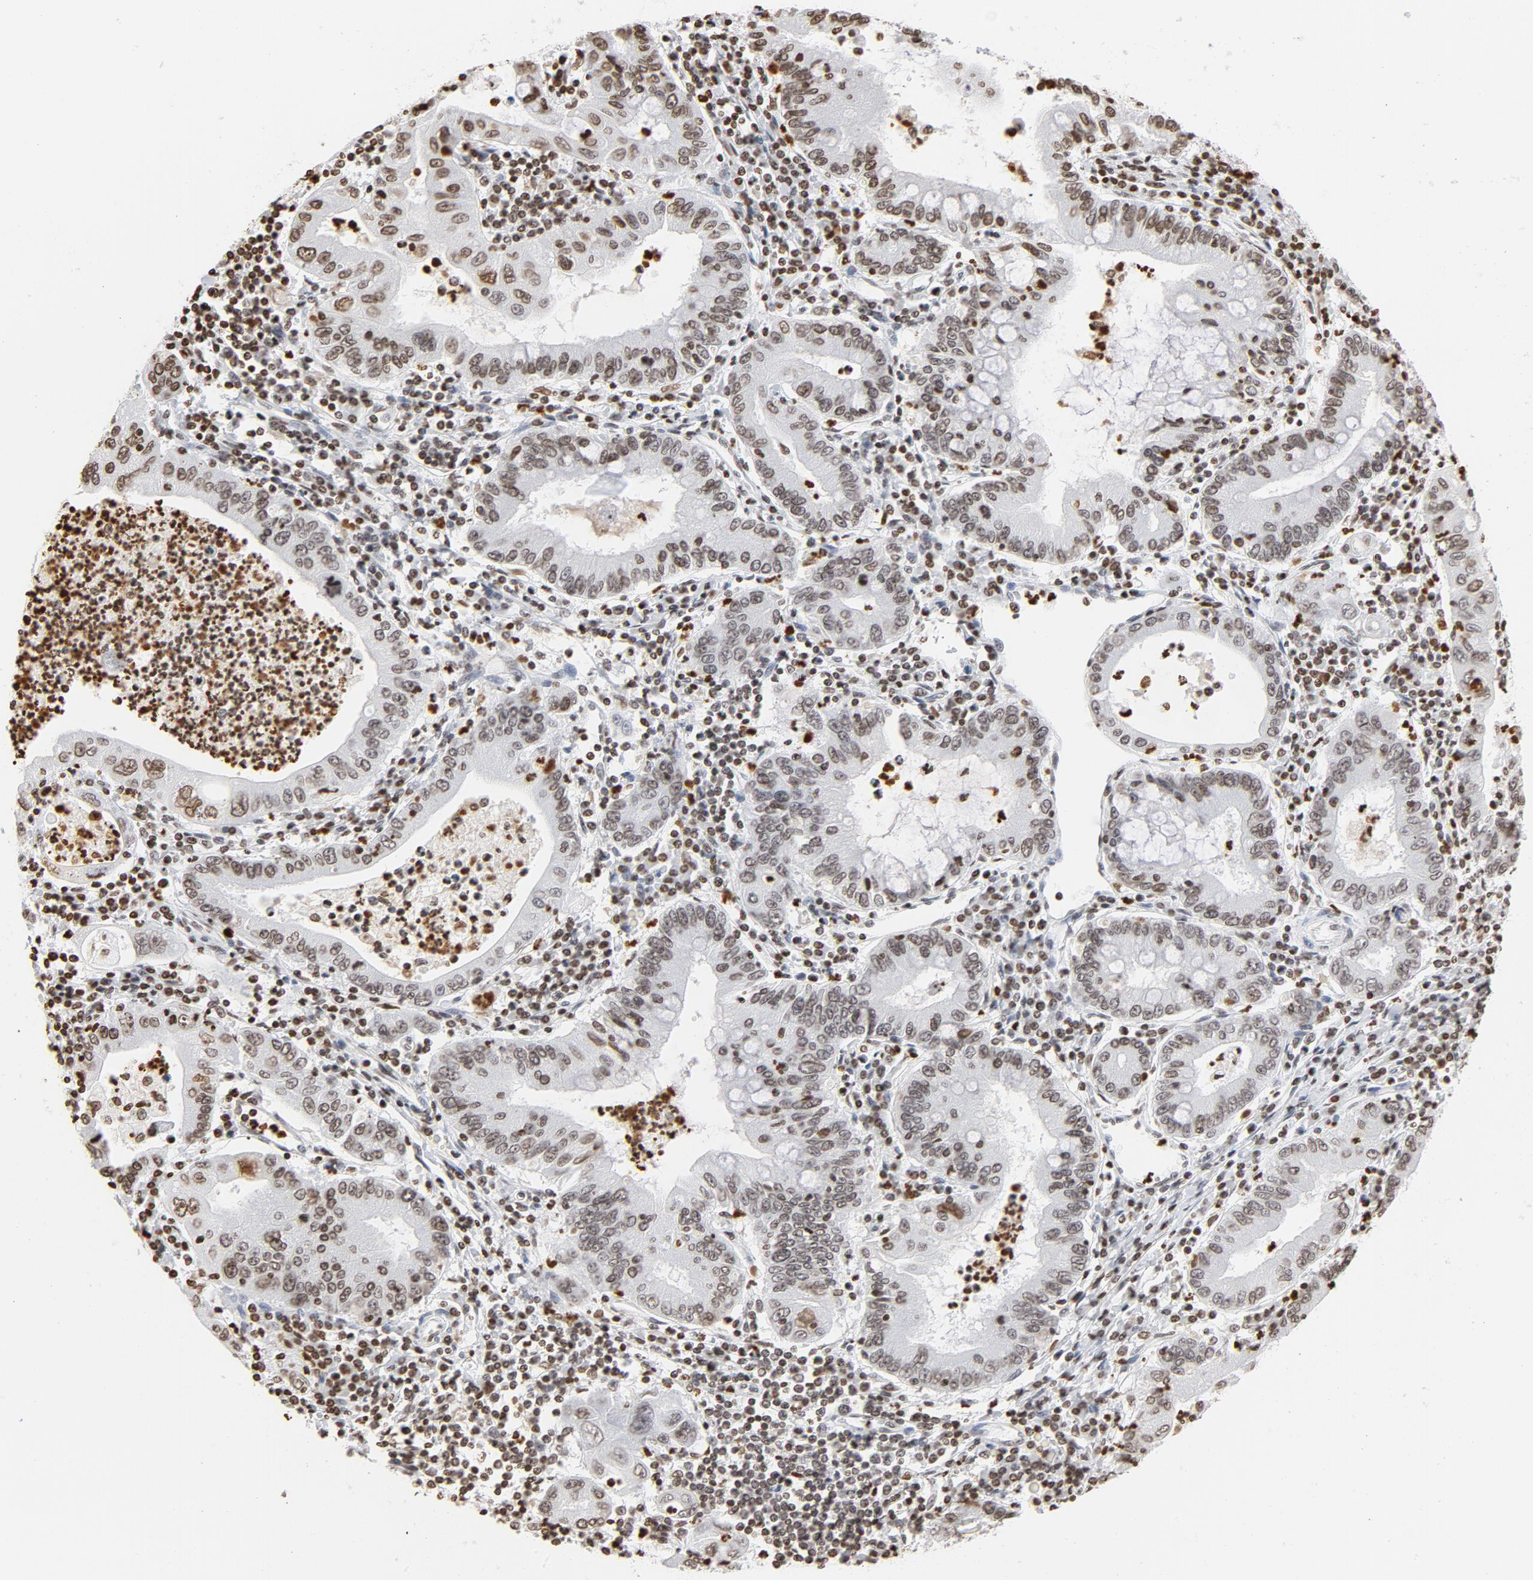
{"staining": {"intensity": "weak", "quantity": ">75%", "location": "nuclear"}, "tissue": "stomach cancer", "cell_type": "Tumor cells", "image_type": "cancer", "snomed": [{"axis": "morphology", "description": "Normal tissue, NOS"}, {"axis": "morphology", "description": "Adenocarcinoma, NOS"}, {"axis": "topography", "description": "Esophagus"}, {"axis": "topography", "description": "Stomach, upper"}, {"axis": "topography", "description": "Peripheral nerve tissue"}], "caption": "Immunohistochemistry image of neoplastic tissue: human stomach adenocarcinoma stained using immunohistochemistry (IHC) reveals low levels of weak protein expression localized specifically in the nuclear of tumor cells, appearing as a nuclear brown color.", "gene": "H2AC12", "patient": {"sex": "male", "age": 62}}